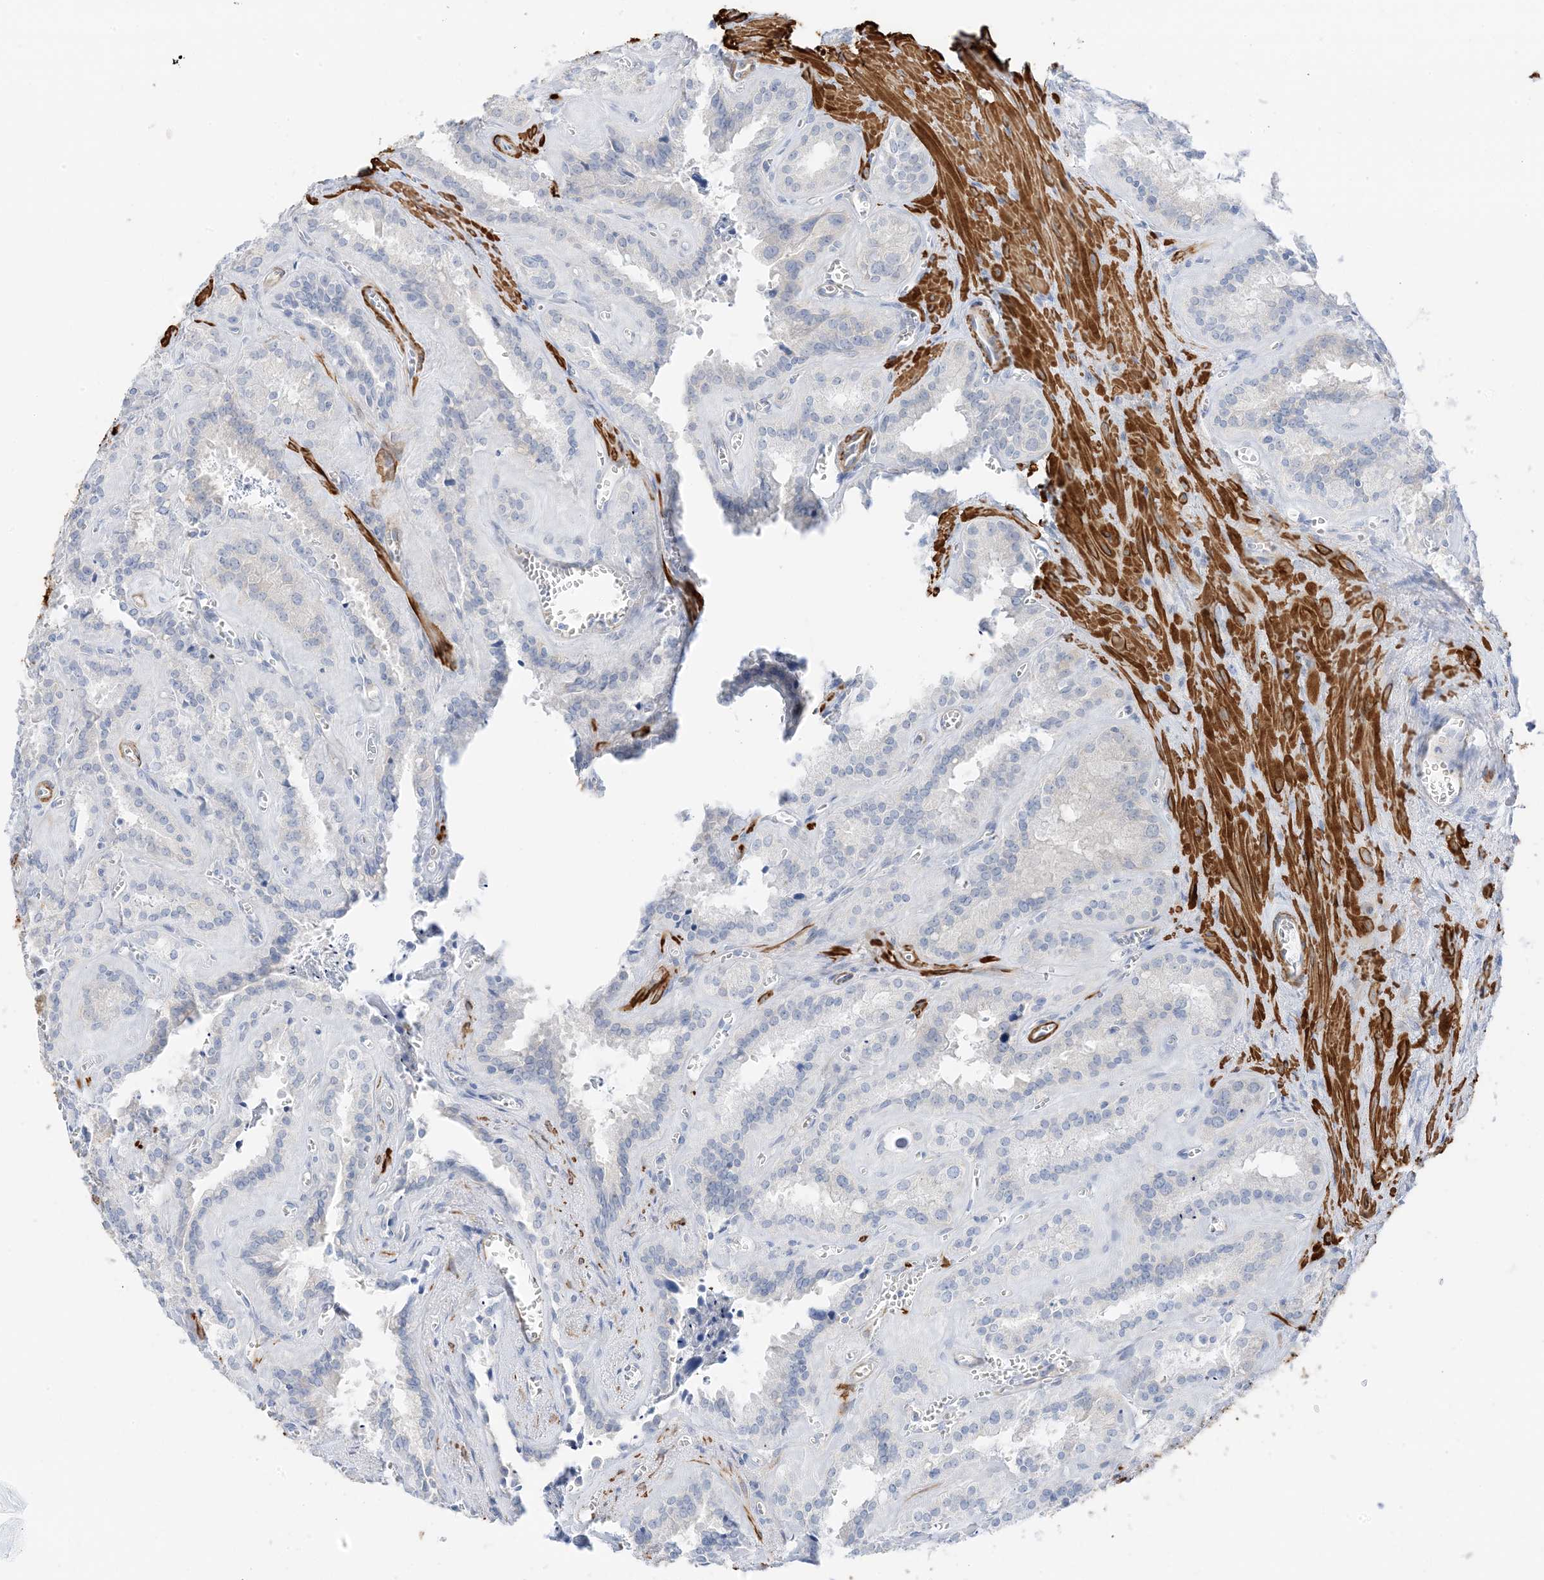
{"staining": {"intensity": "negative", "quantity": "none", "location": "none"}, "tissue": "seminal vesicle", "cell_type": "Glandular cells", "image_type": "normal", "snomed": [{"axis": "morphology", "description": "Normal tissue, NOS"}, {"axis": "topography", "description": "Prostate"}, {"axis": "topography", "description": "Seminal veicle"}], "caption": "Immunohistochemical staining of normal human seminal vesicle demonstrates no significant staining in glandular cells.", "gene": "SLC22A13", "patient": {"sex": "male", "age": 59}}